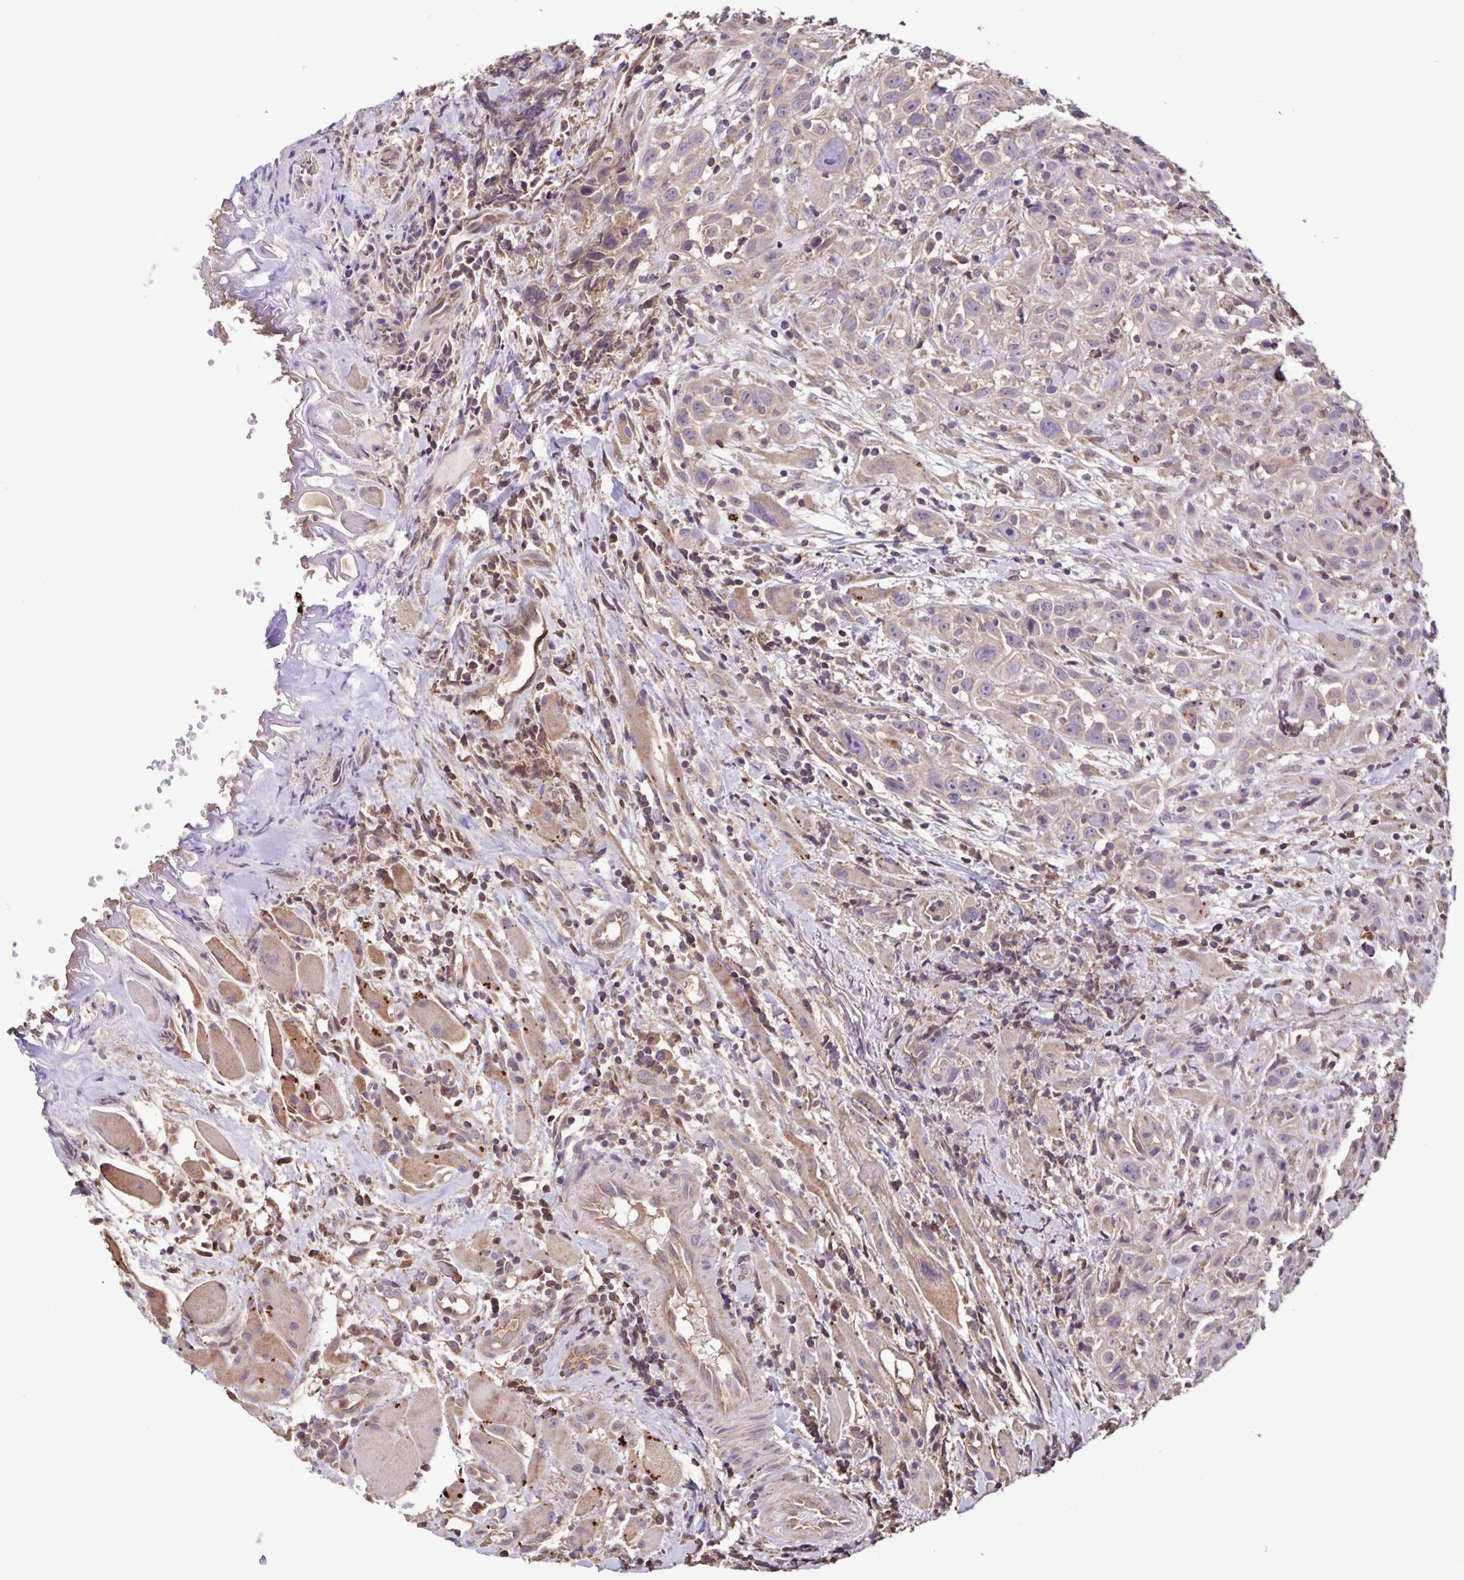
{"staining": {"intensity": "weak", "quantity": "<25%", "location": "cytoplasmic/membranous"}, "tissue": "head and neck cancer", "cell_type": "Tumor cells", "image_type": "cancer", "snomed": [{"axis": "morphology", "description": "Squamous cell carcinoma, NOS"}, {"axis": "topography", "description": "Head-Neck"}], "caption": "A photomicrograph of human head and neck cancer (squamous cell carcinoma) is negative for staining in tumor cells.", "gene": "MAN1A1", "patient": {"sex": "female", "age": 95}}